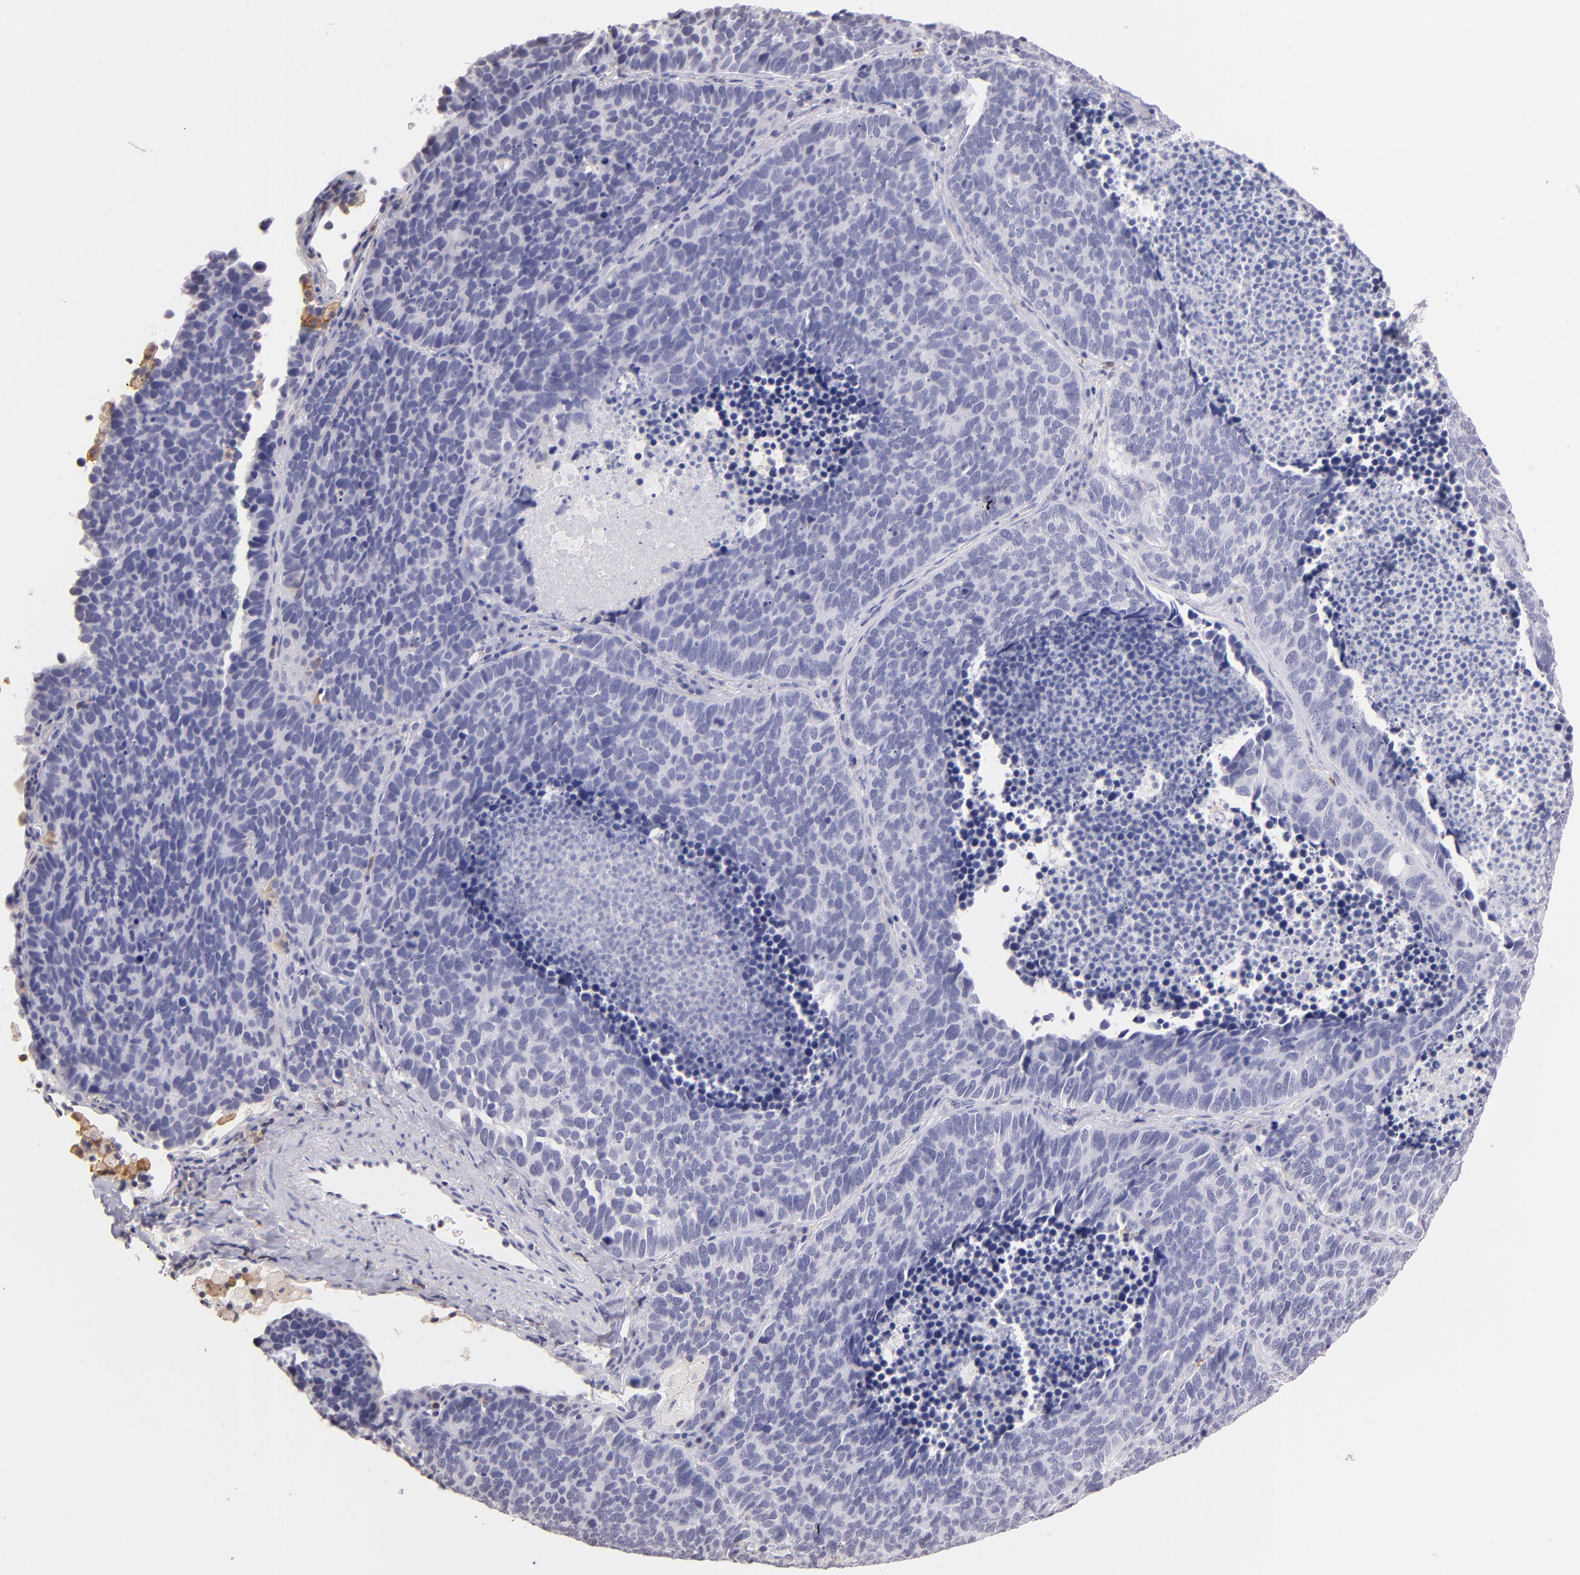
{"staining": {"intensity": "negative", "quantity": "none", "location": "none"}, "tissue": "lung cancer", "cell_type": "Tumor cells", "image_type": "cancer", "snomed": [{"axis": "morphology", "description": "Neoplasm, malignant, NOS"}, {"axis": "topography", "description": "Lung"}], "caption": "Histopathology image shows no protein positivity in tumor cells of lung cancer (neoplasm (malignant)) tissue. (DAB (3,3'-diaminobenzidine) immunohistochemistry (IHC) with hematoxylin counter stain).", "gene": "IL2RA", "patient": {"sex": "female", "age": 75}}